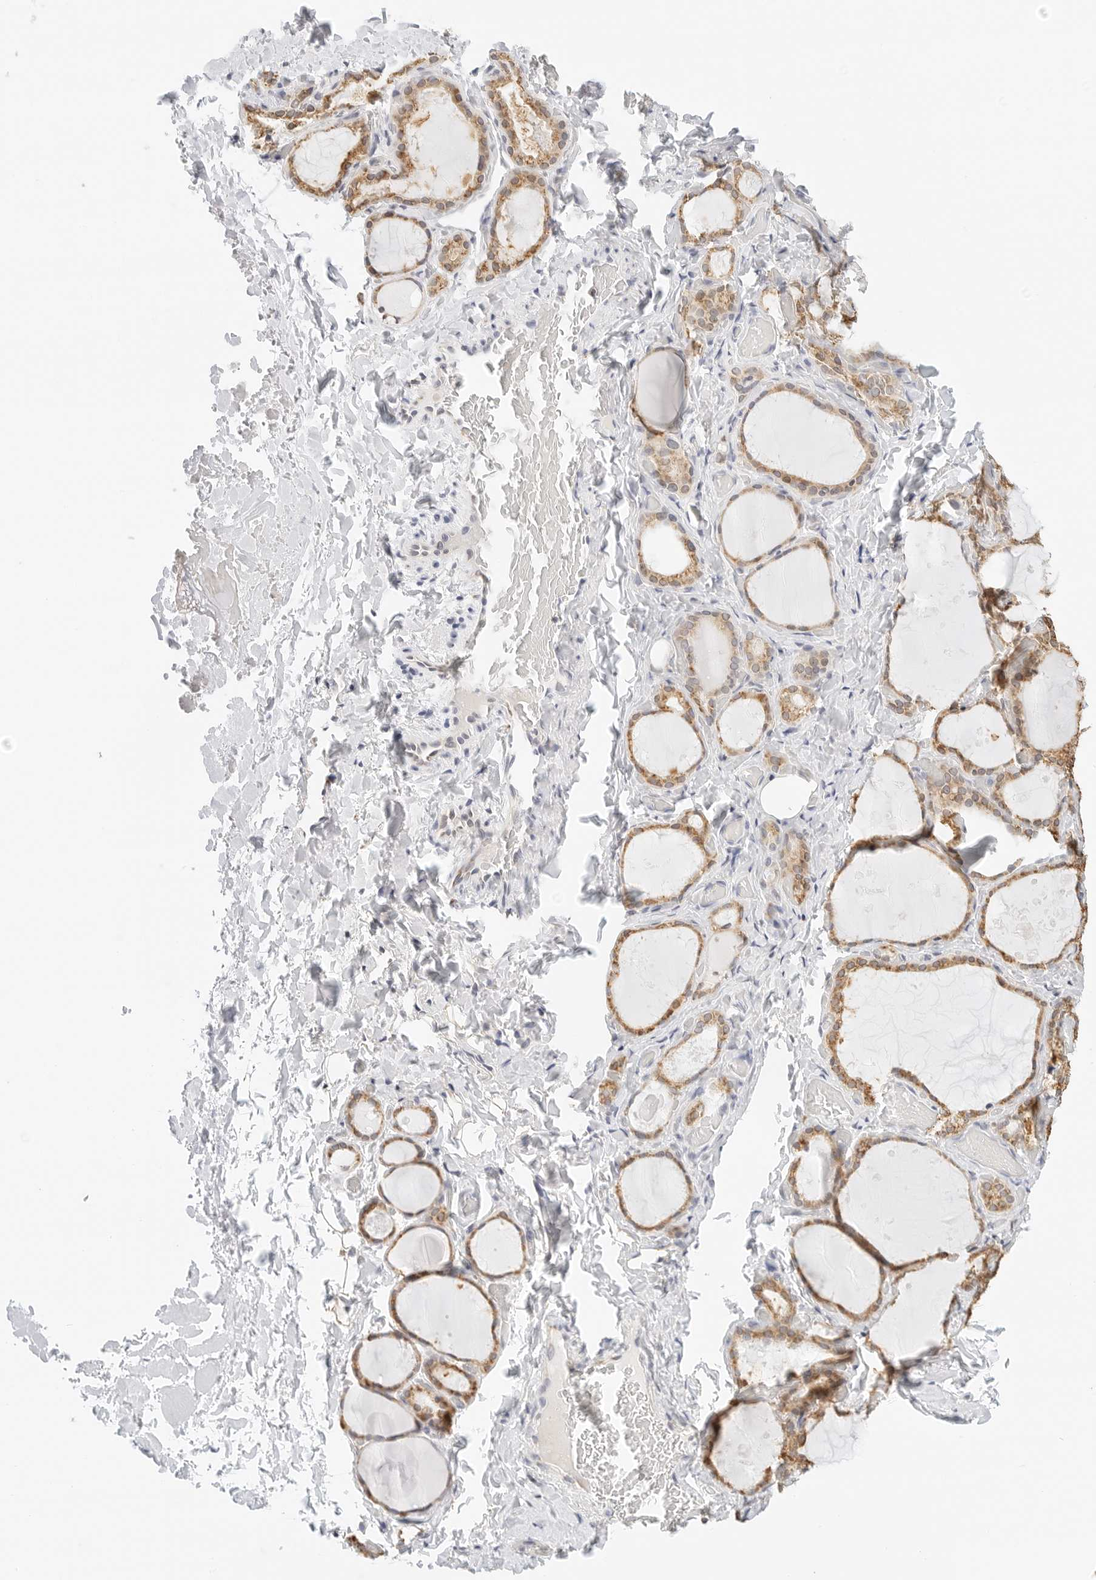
{"staining": {"intensity": "moderate", "quantity": ">75%", "location": "cytoplasmic/membranous"}, "tissue": "thyroid gland", "cell_type": "Glandular cells", "image_type": "normal", "snomed": [{"axis": "morphology", "description": "Normal tissue, NOS"}, {"axis": "topography", "description": "Thyroid gland"}], "caption": "Thyroid gland stained with immunohistochemistry demonstrates moderate cytoplasmic/membranous expression in approximately >75% of glandular cells. The protein is shown in brown color, while the nuclei are stained blue.", "gene": "ATL1", "patient": {"sex": "female", "age": 44}}